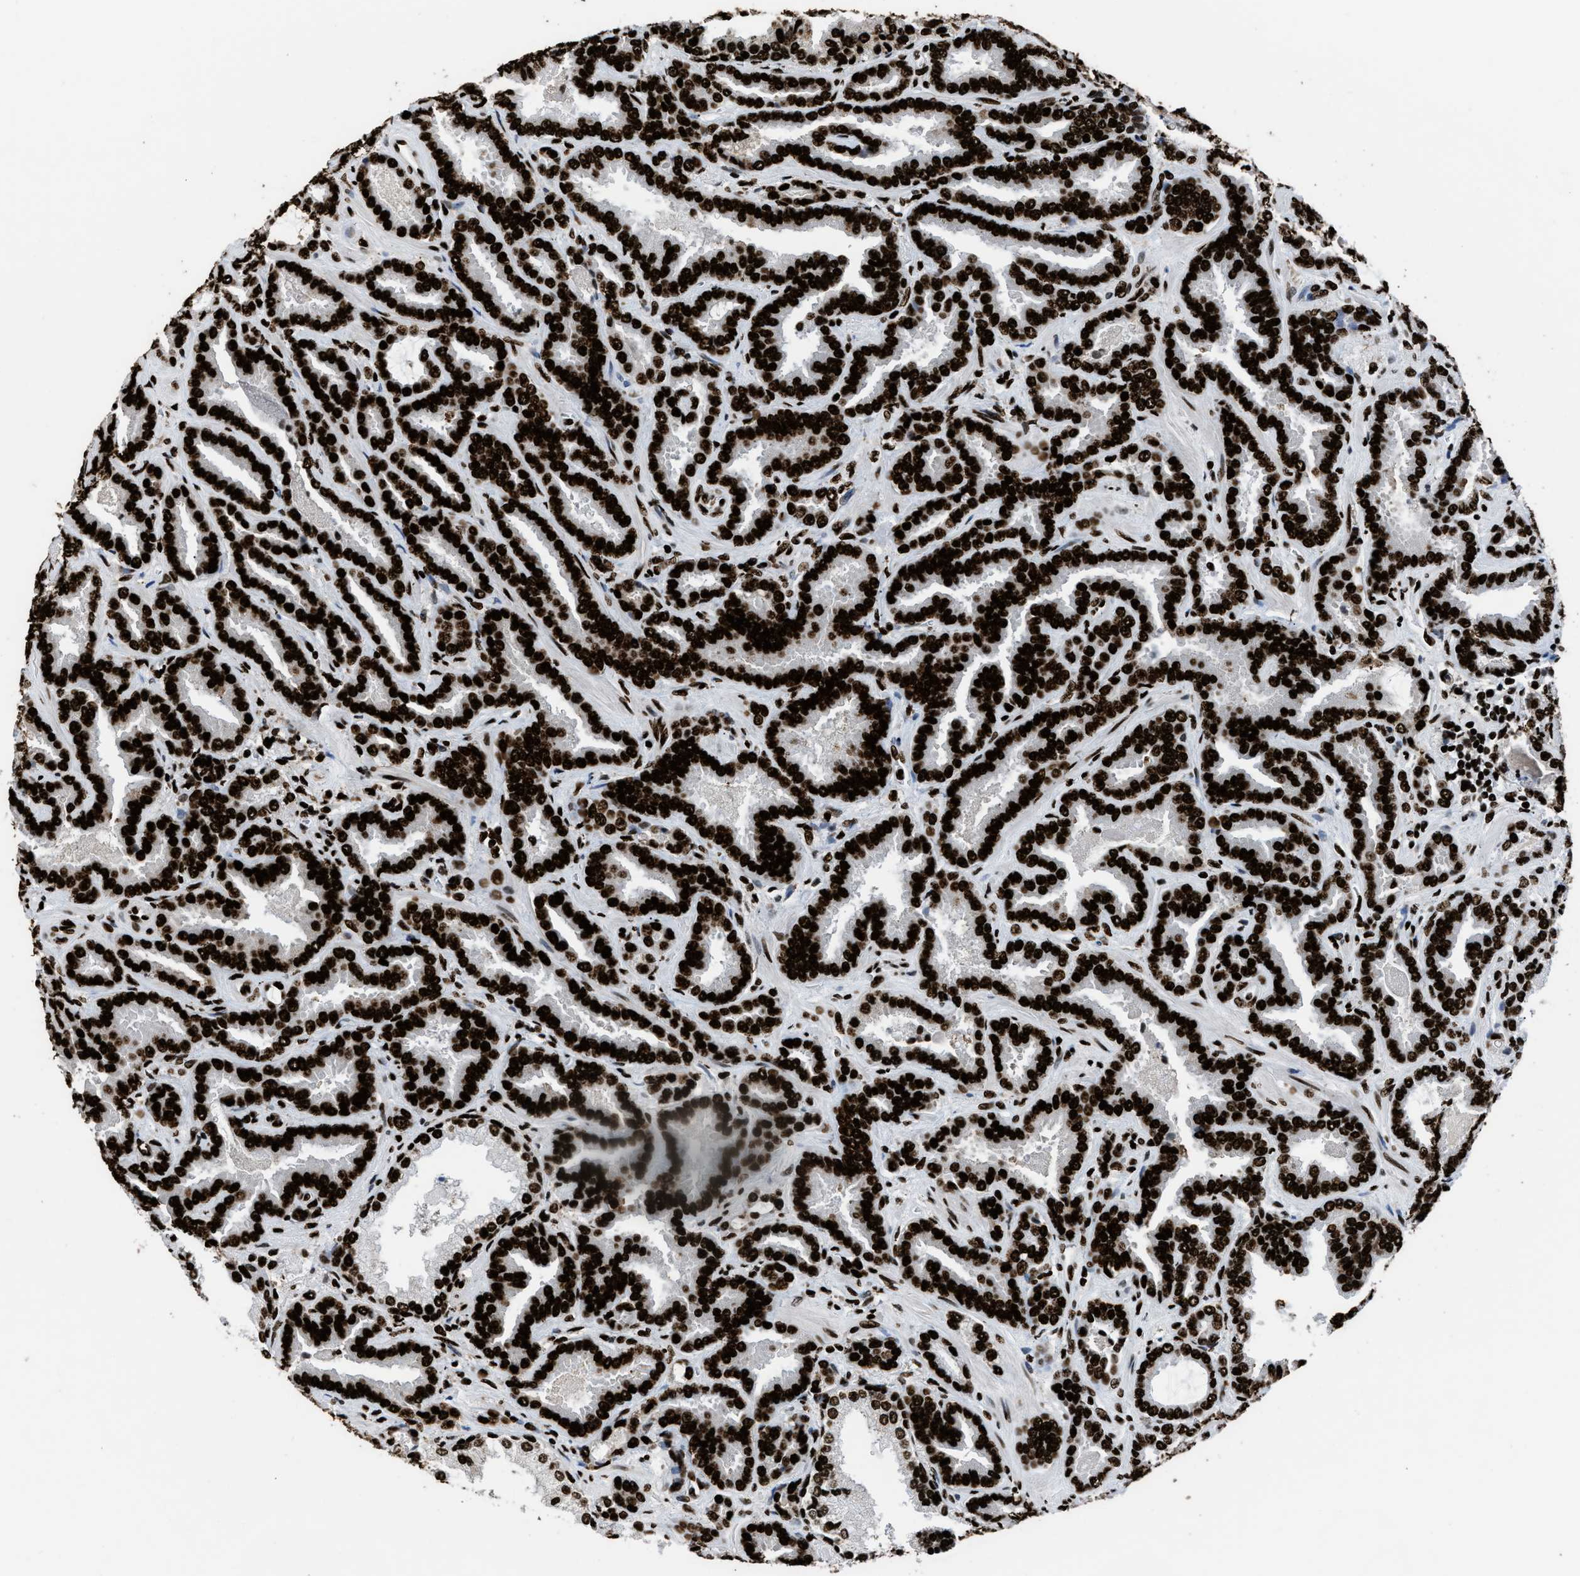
{"staining": {"intensity": "strong", "quantity": ">75%", "location": "nuclear"}, "tissue": "prostate cancer", "cell_type": "Tumor cells", "image_type": "cancer", "snomed": [{"axis": "morphology", "description": "Adenocarcinoma, Low grade"}, {"axis": "topography", "description": "Prostate"}], "caption": "Immunohistochemical staining of prostate low-grade adenocarcinoma displays high levels of strong nuclear expression in about >75% of tumor cells.", "gene": "HNRNPM", "patient": {"sex": "male", "age": 60}}